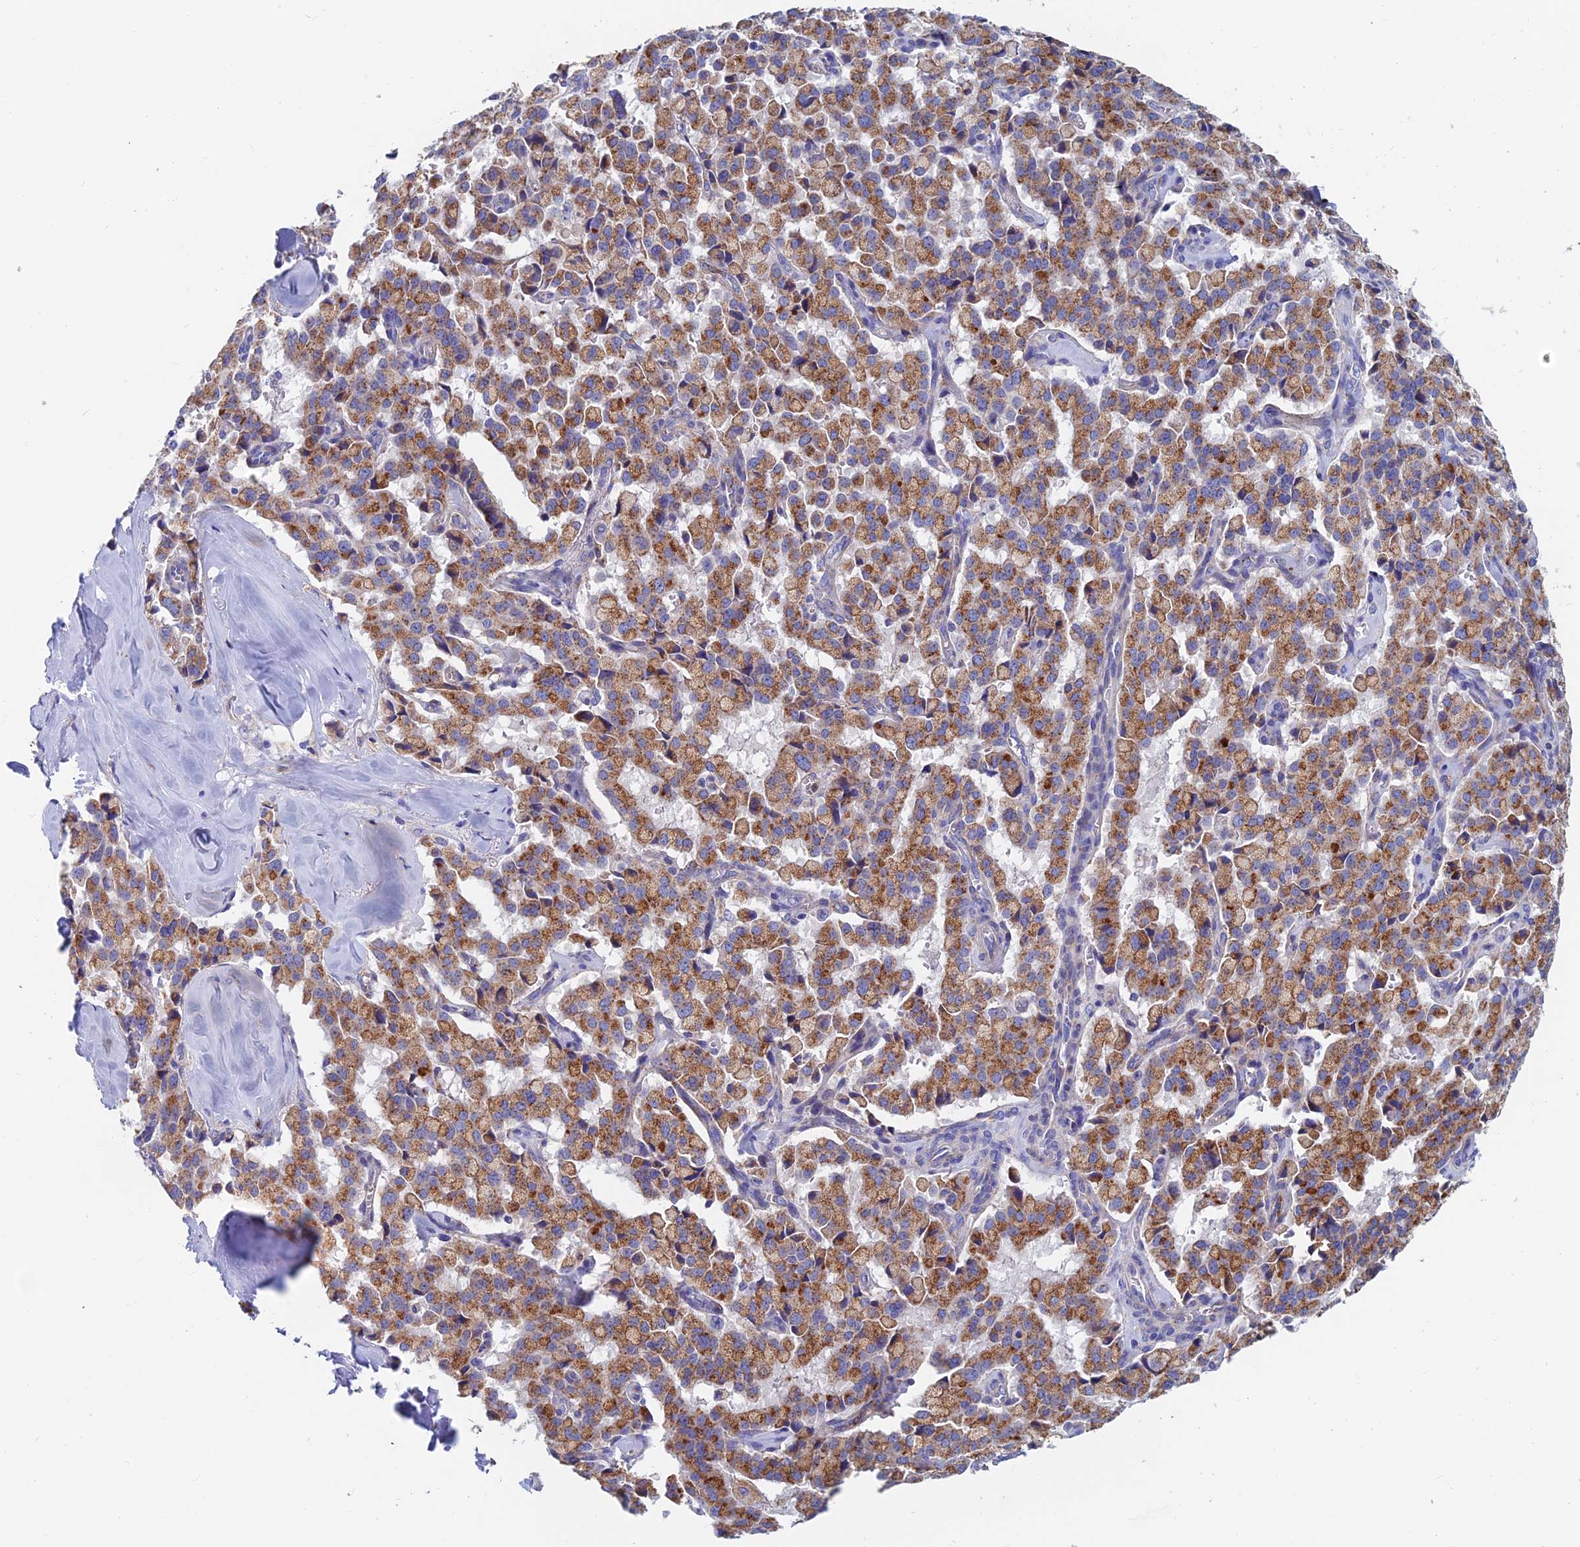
{"staining": {"intensity": "moderate", "quantity": ">75%", "location": "cytoplasmic/membranous"}, "tissue": "pancreatic cancer", "cell_type": "Tumor cells", "image_type": "cancer", "snomed": [{"axis": "morphology", "description": "Adenocarcinoma, NOS"}, {"axis": "topography", "description": "Pancreas"}], "caption": "DAB immunohistochemical staining of pancreatic cancer reveals moderate cytoplasmic/membranous protein staining in approximately >75% of tumor cells. The staining was performed using DAB (3,3'-diaminobenzidine) to visualize the protein expression in brown, while the nuclei were stained in blue with hematoxylin (Magnification: 20x).", "gene": "SPNS1", "patient": {"sex": "male", "age": 65}}